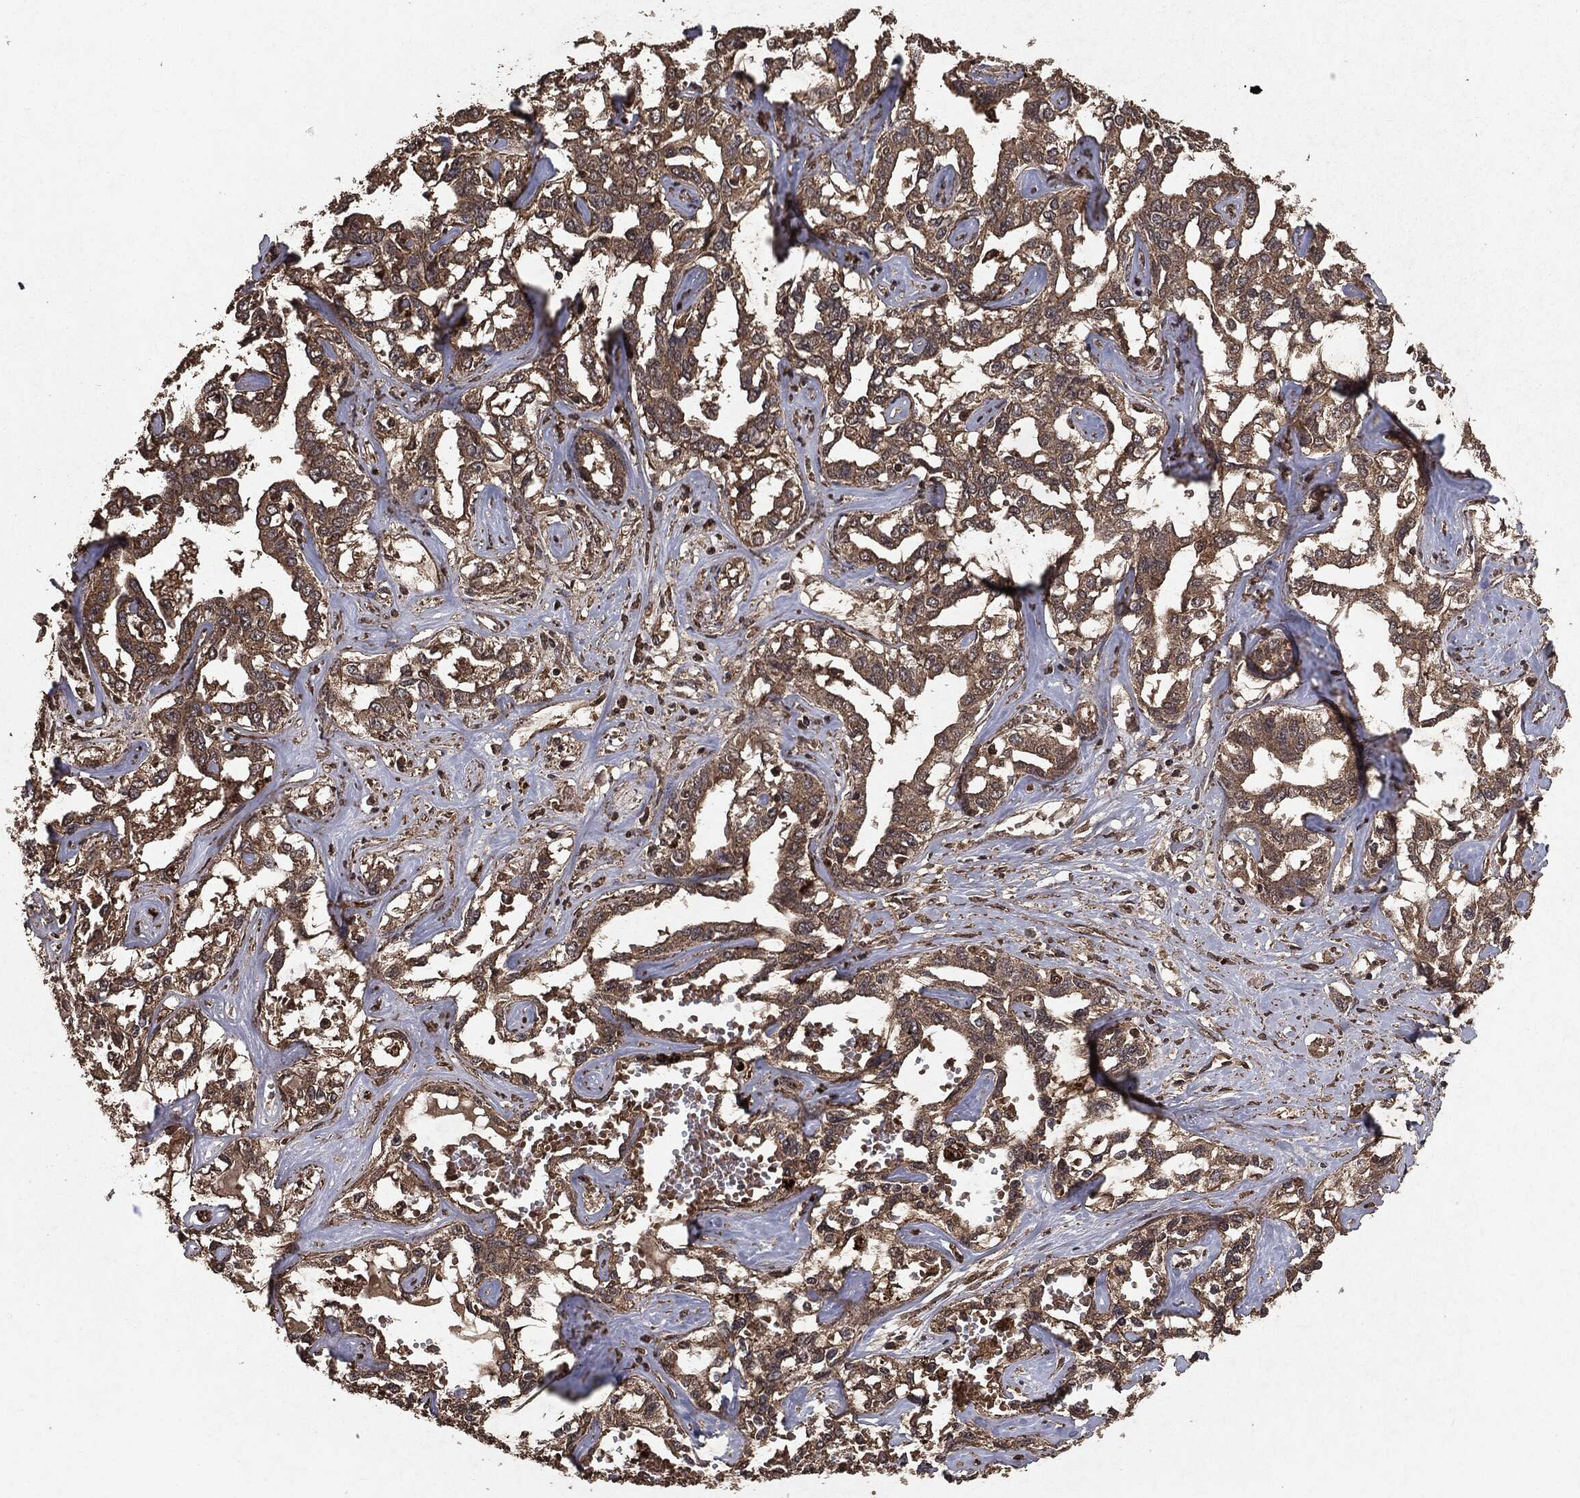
{"staining": {"intensity": "weak", "quantity": ">75%", "location": "cytoplasmic/membranous"}, "tissue": "liver cancer", "cell_type": "Tumor cells", "image_type": "cancer", "snomed": [{"axis": "morphology", "description": "Cholangiocarcinoma"}, {"axis": "topography", "description": "Liver"}], "caption": "IHC photomicrograph of neoplastic tissue: liver cancer (cholangiocarcinoma) stained using immunohistochemistry (IHC) displays low levels of weak protein expression localized specifically in the cytoplasmic/membranous of tumor cells, appearing as a cytoplasmic/membranous brown color.", "gene": "NME1", "patient": {"sex": "male", "age": 59}}